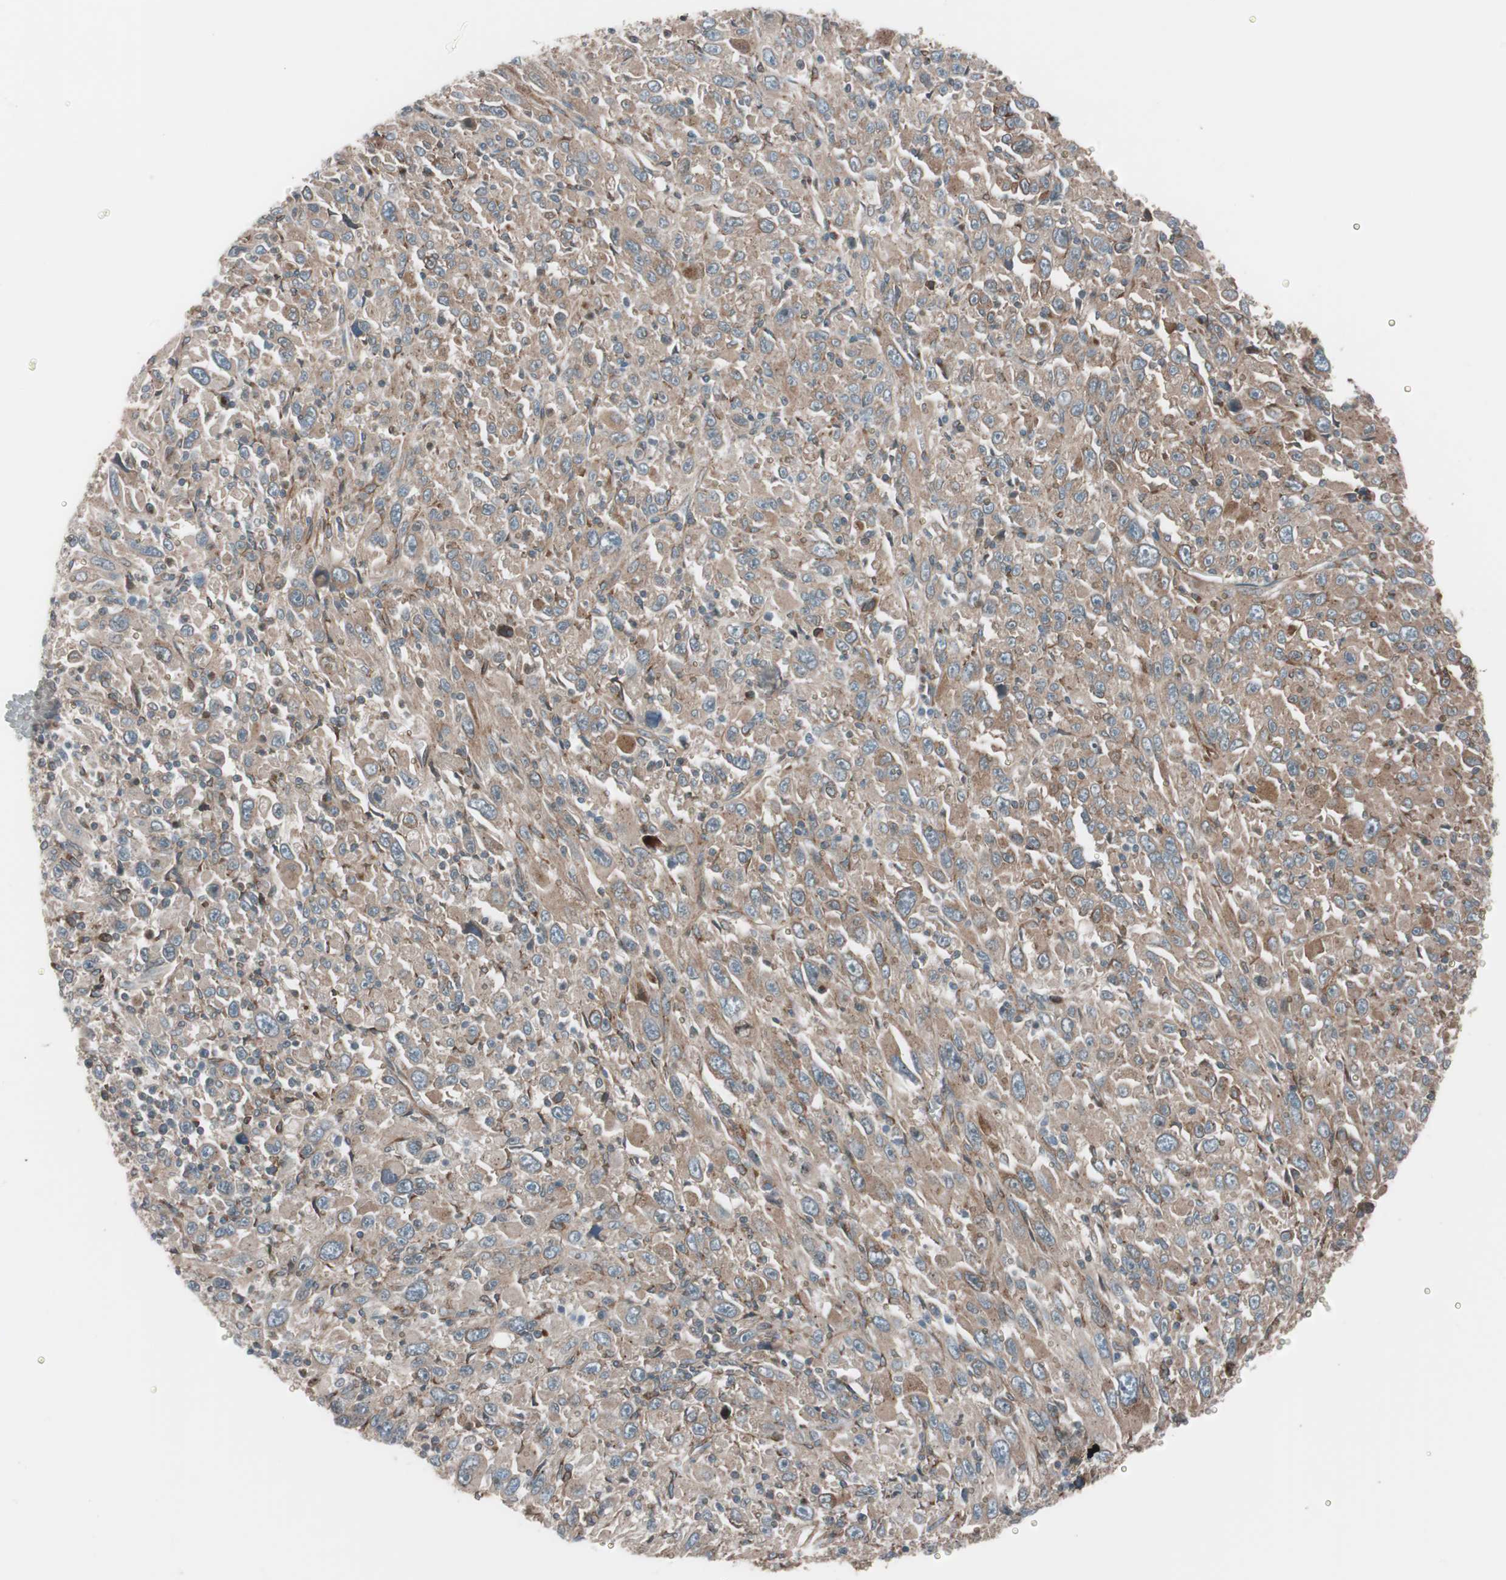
{"staining": {"intensity": "weak", "quantity": ">75%", "location": "cytoplasmic/membranous"}, "tissue": "melanoma", "cell_type": "Tumor cells", "image_type": "cancer", "snomed": [{"axis": "morphology", "description": "Malignant melanoma, Metastatic site"}, {"axis": "topography", "description": "Skin"}], "caption": "Immunohistochemistry of human malignant melanoma (metastatic site) demonstrates low levels of weak cytoplasmic/membranous positivity in about >75% of tumor cells.", "gene": "SEC31A", "patient": {"sex": "female", "age": 56}}